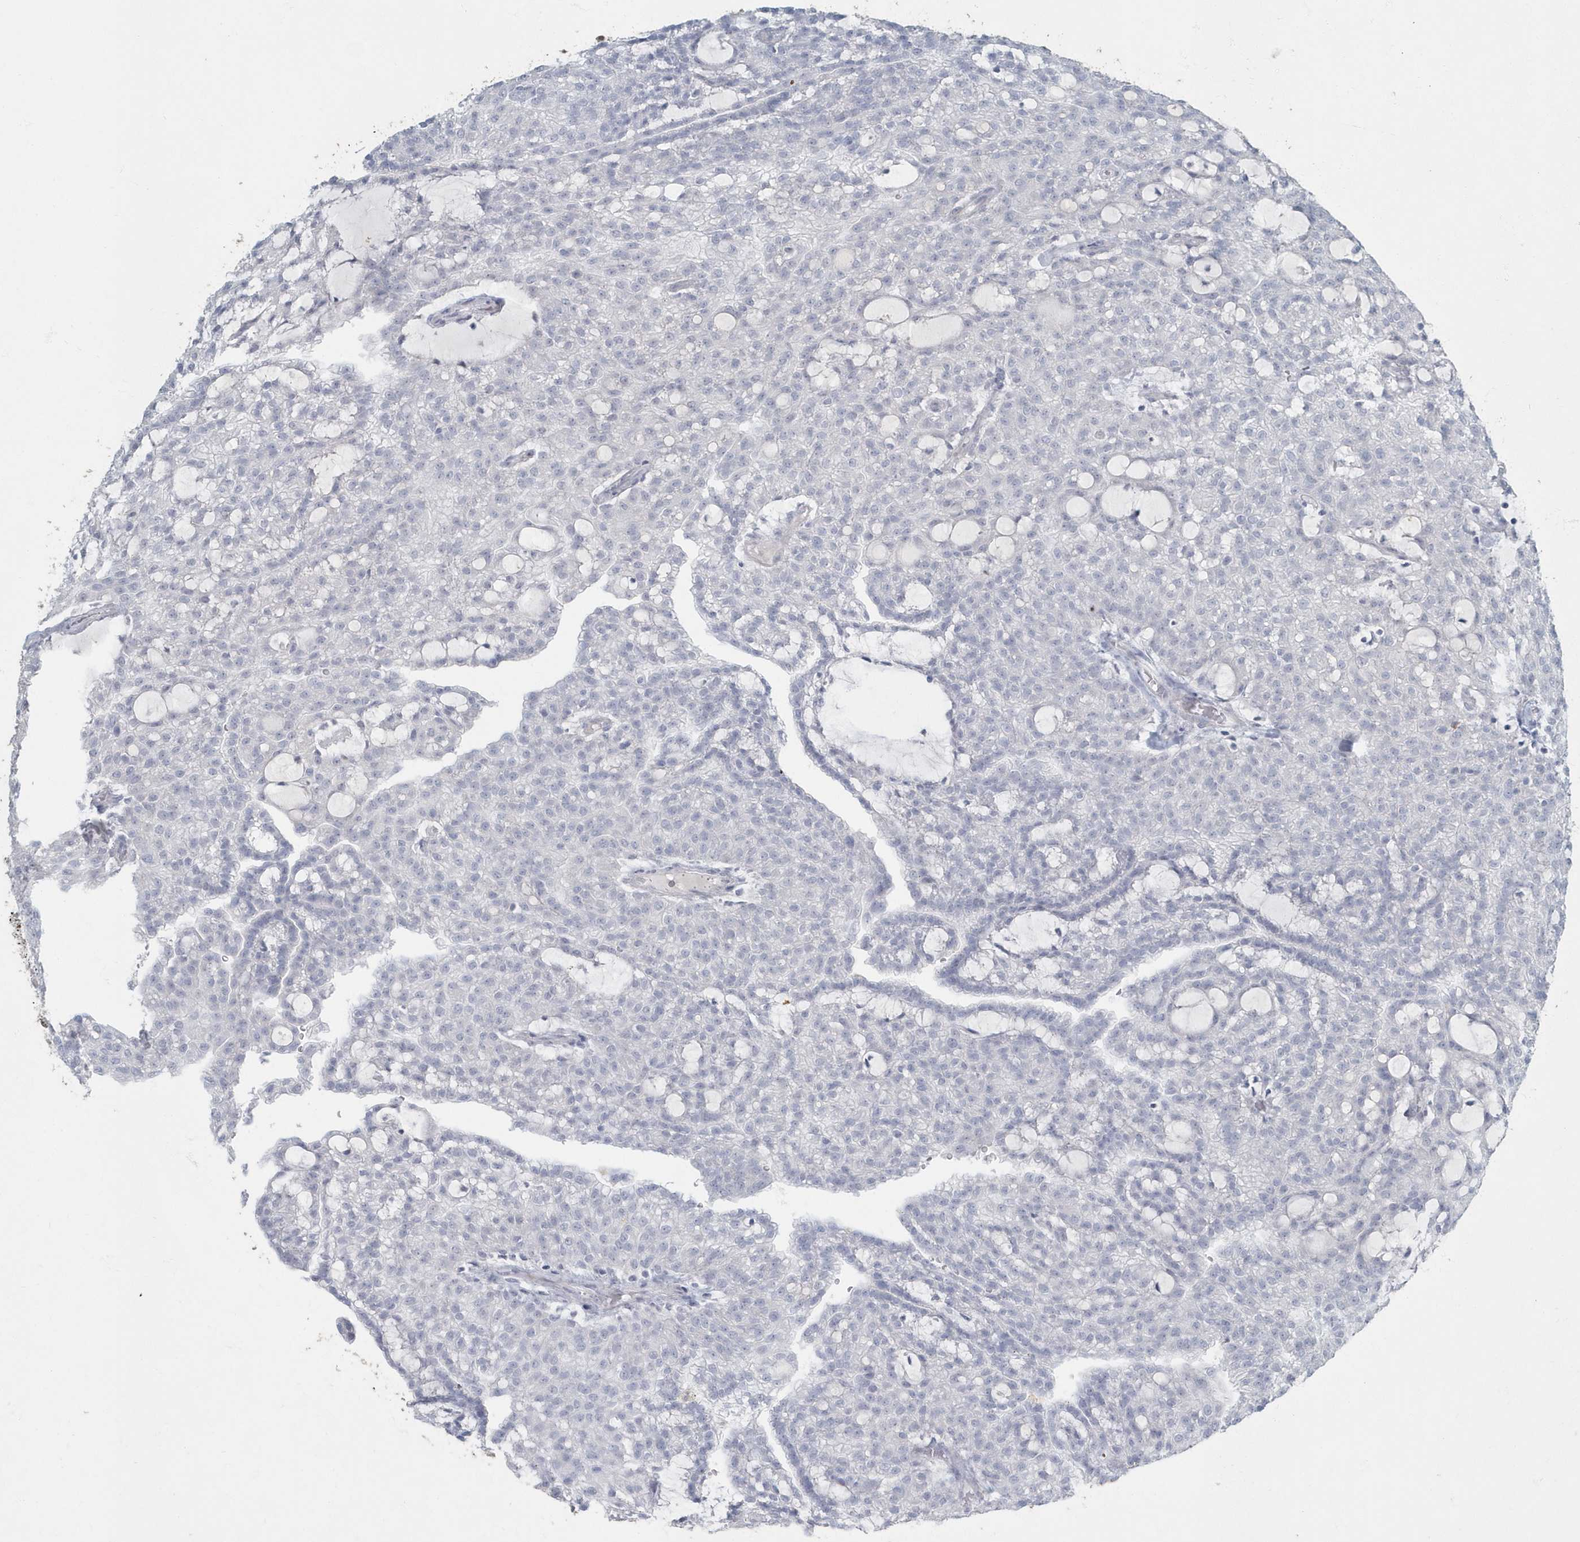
{"staining": {"intensity": "negative", "quantity": "none", "location": "none"}, "tissue": "renal cancer", "cell_type": "Tumor cells", "image_type": "cancer", "snomed": [{"axis": "morphology", "description": "Adenocarcinoma, NOS"}, {"axis": "topography", "description": "Kidney"}], "caption": "A histopathology image of human renal cancer is negative for staining in tumor cells.", "gene": "MYOT", "patient": {"sex": "male", "age": 63}}